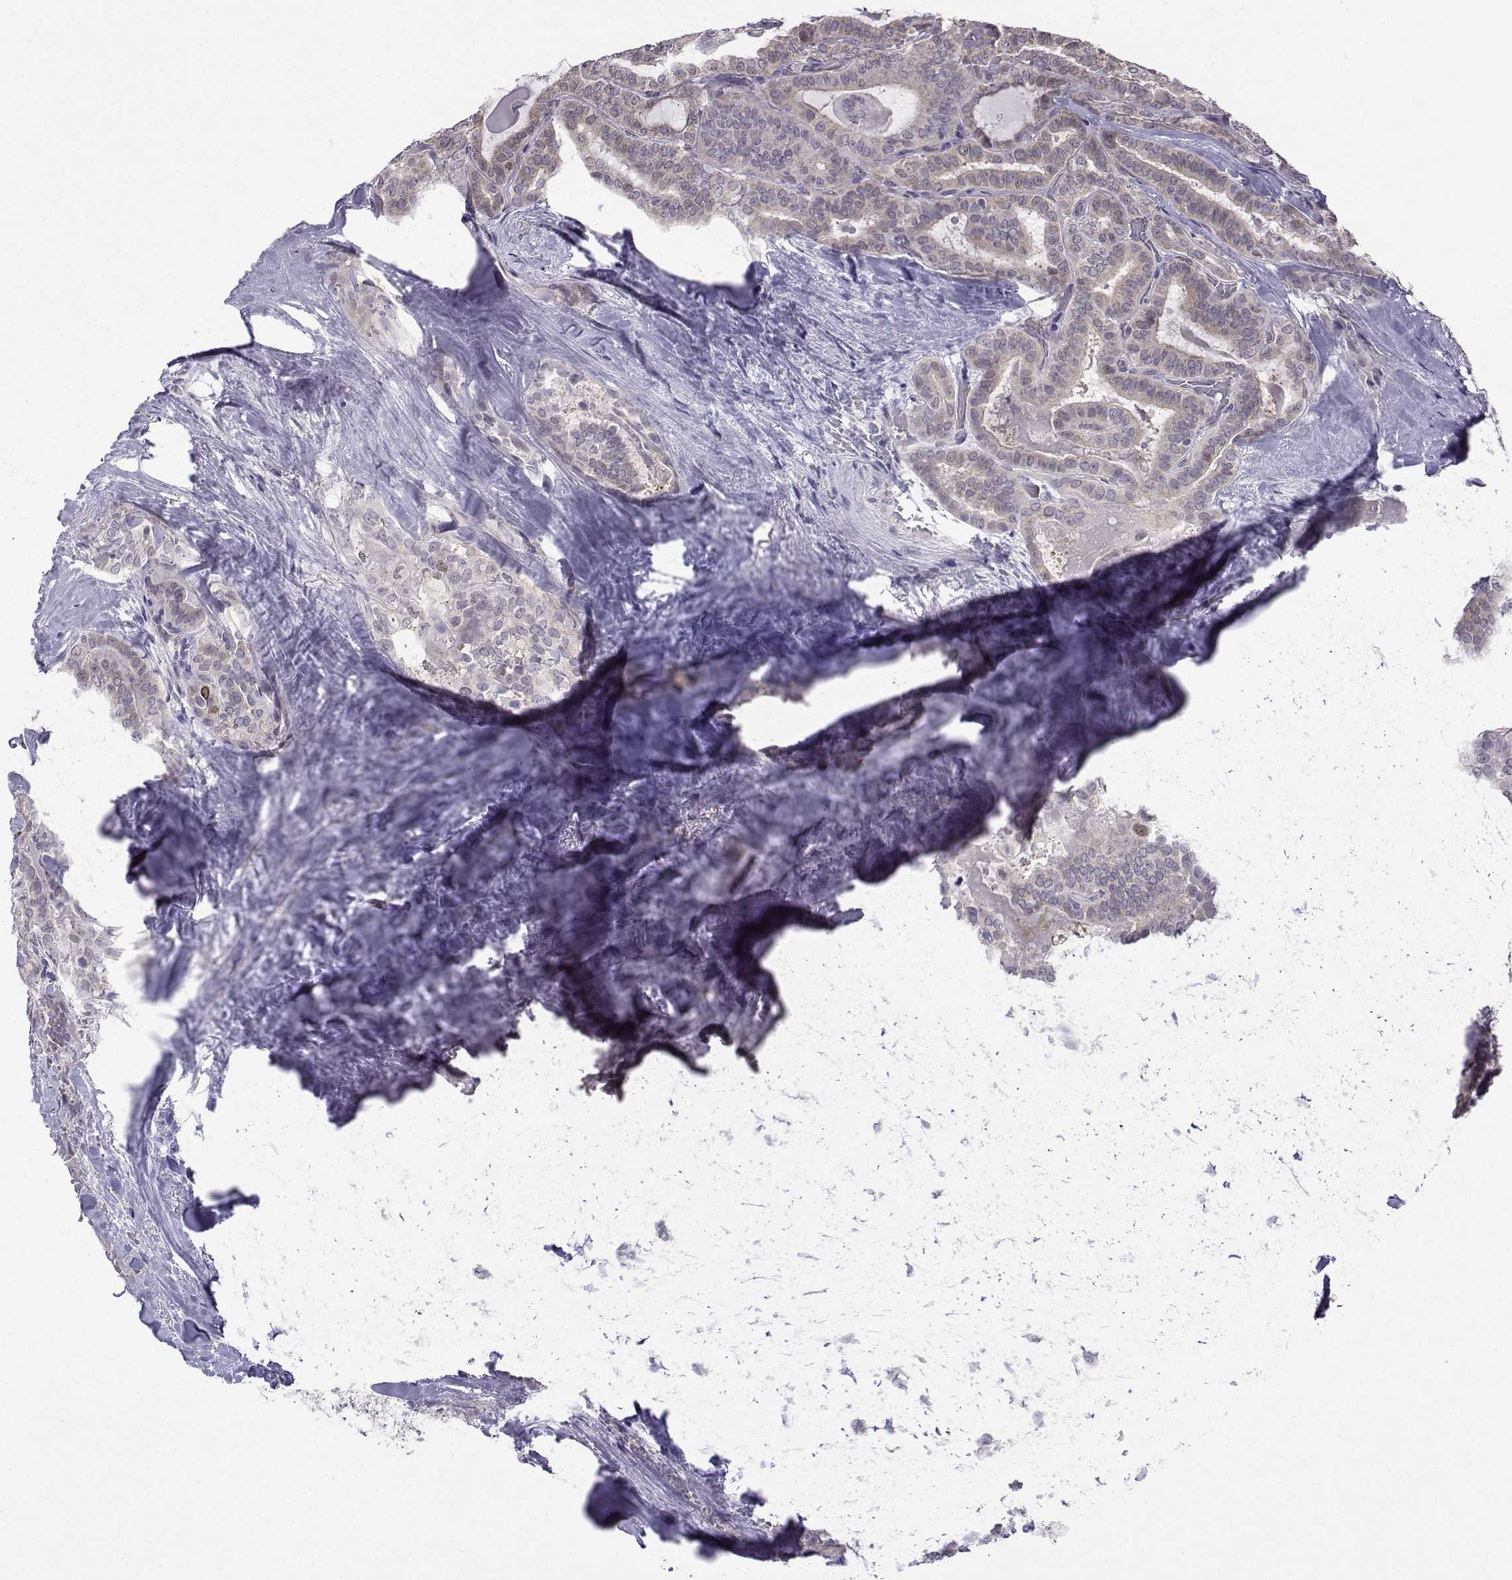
{"staining": {"intensity": "weak", "quantity": "<25%", "location": "cytoplasmic/membranous,nuclear"}, "tissue": "thyroid cancer", "cell_type": "Tumor cells", "image_type": "cancer", "snomed": [{"axis": "morphology", "description": "Papillary adenocarcinoma, NOS"}, {"axis": "topography", "description": "Thyroid gland"}], "caption": "Tumor cells show no significant expression in thyroid cancer (papillary adenocarcinoma). (Brightfield microscopy of DAB (3,3'-diaminobenzidine) immunohistochemistry (IHC) at high magnification).", "gene": "INCENP", "patient": {"sex": "female", "age": 39}}